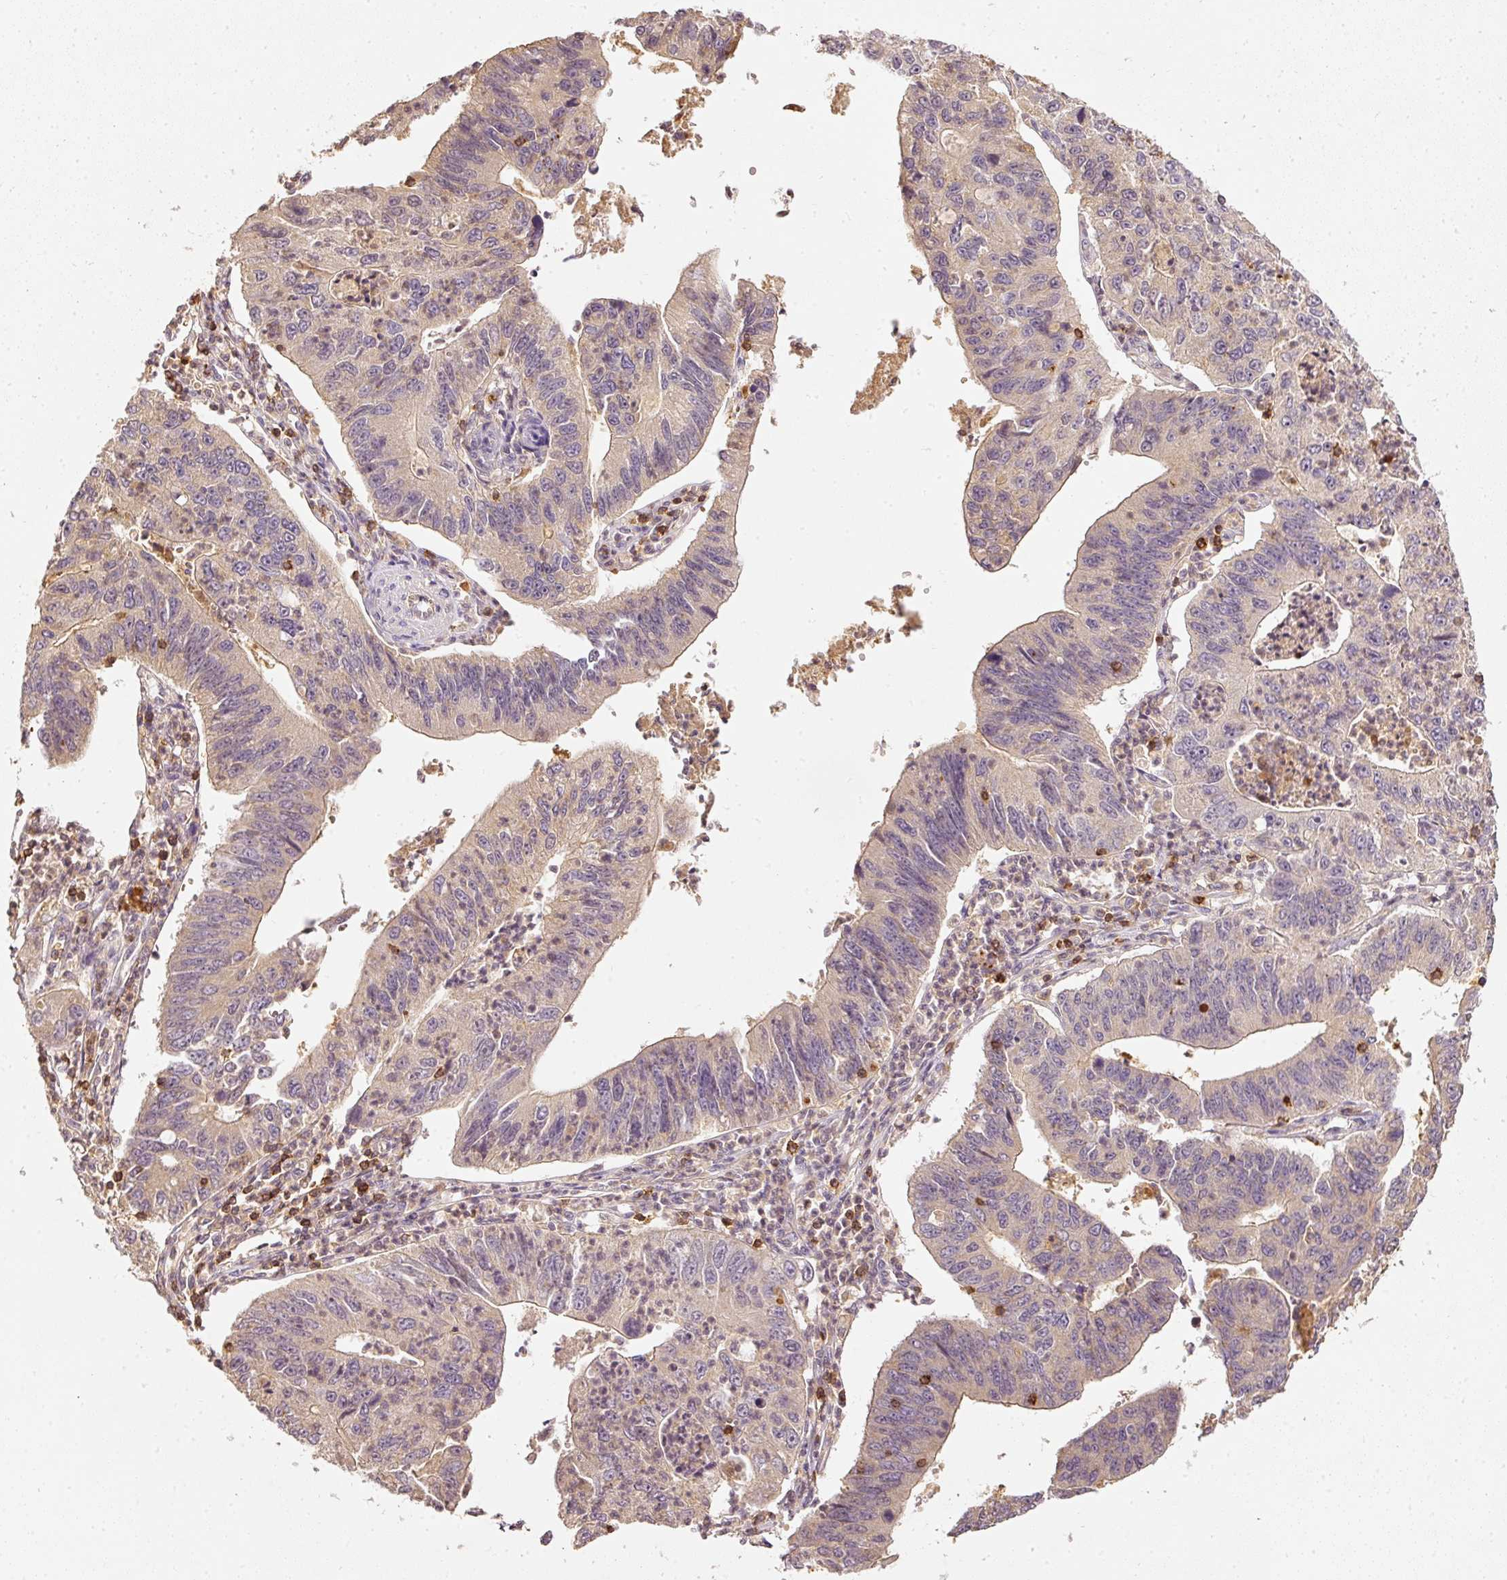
{"staining": {"intensity": "weak", "quantity": "<25%", "location": "cytoplasmic/membranous"}, "tissue": "stomach cancer", "cell_type": "Tumor cells", "image_type": "cancer", "snomed": [{"axis": "morphology", "description": "Adenocarcinoma, NOS"}, {"axis": "topography", "description": "Stomach"}], "caption": "Immunohistochemical staining of stomach adenocarcinoma shows no significant expression in tumor cells. (DAB immunohistochemistry visualized using brightfield microscopy, high magnification).", "gene": "EVL", "patient": {"sex": "male", "age": 59}}